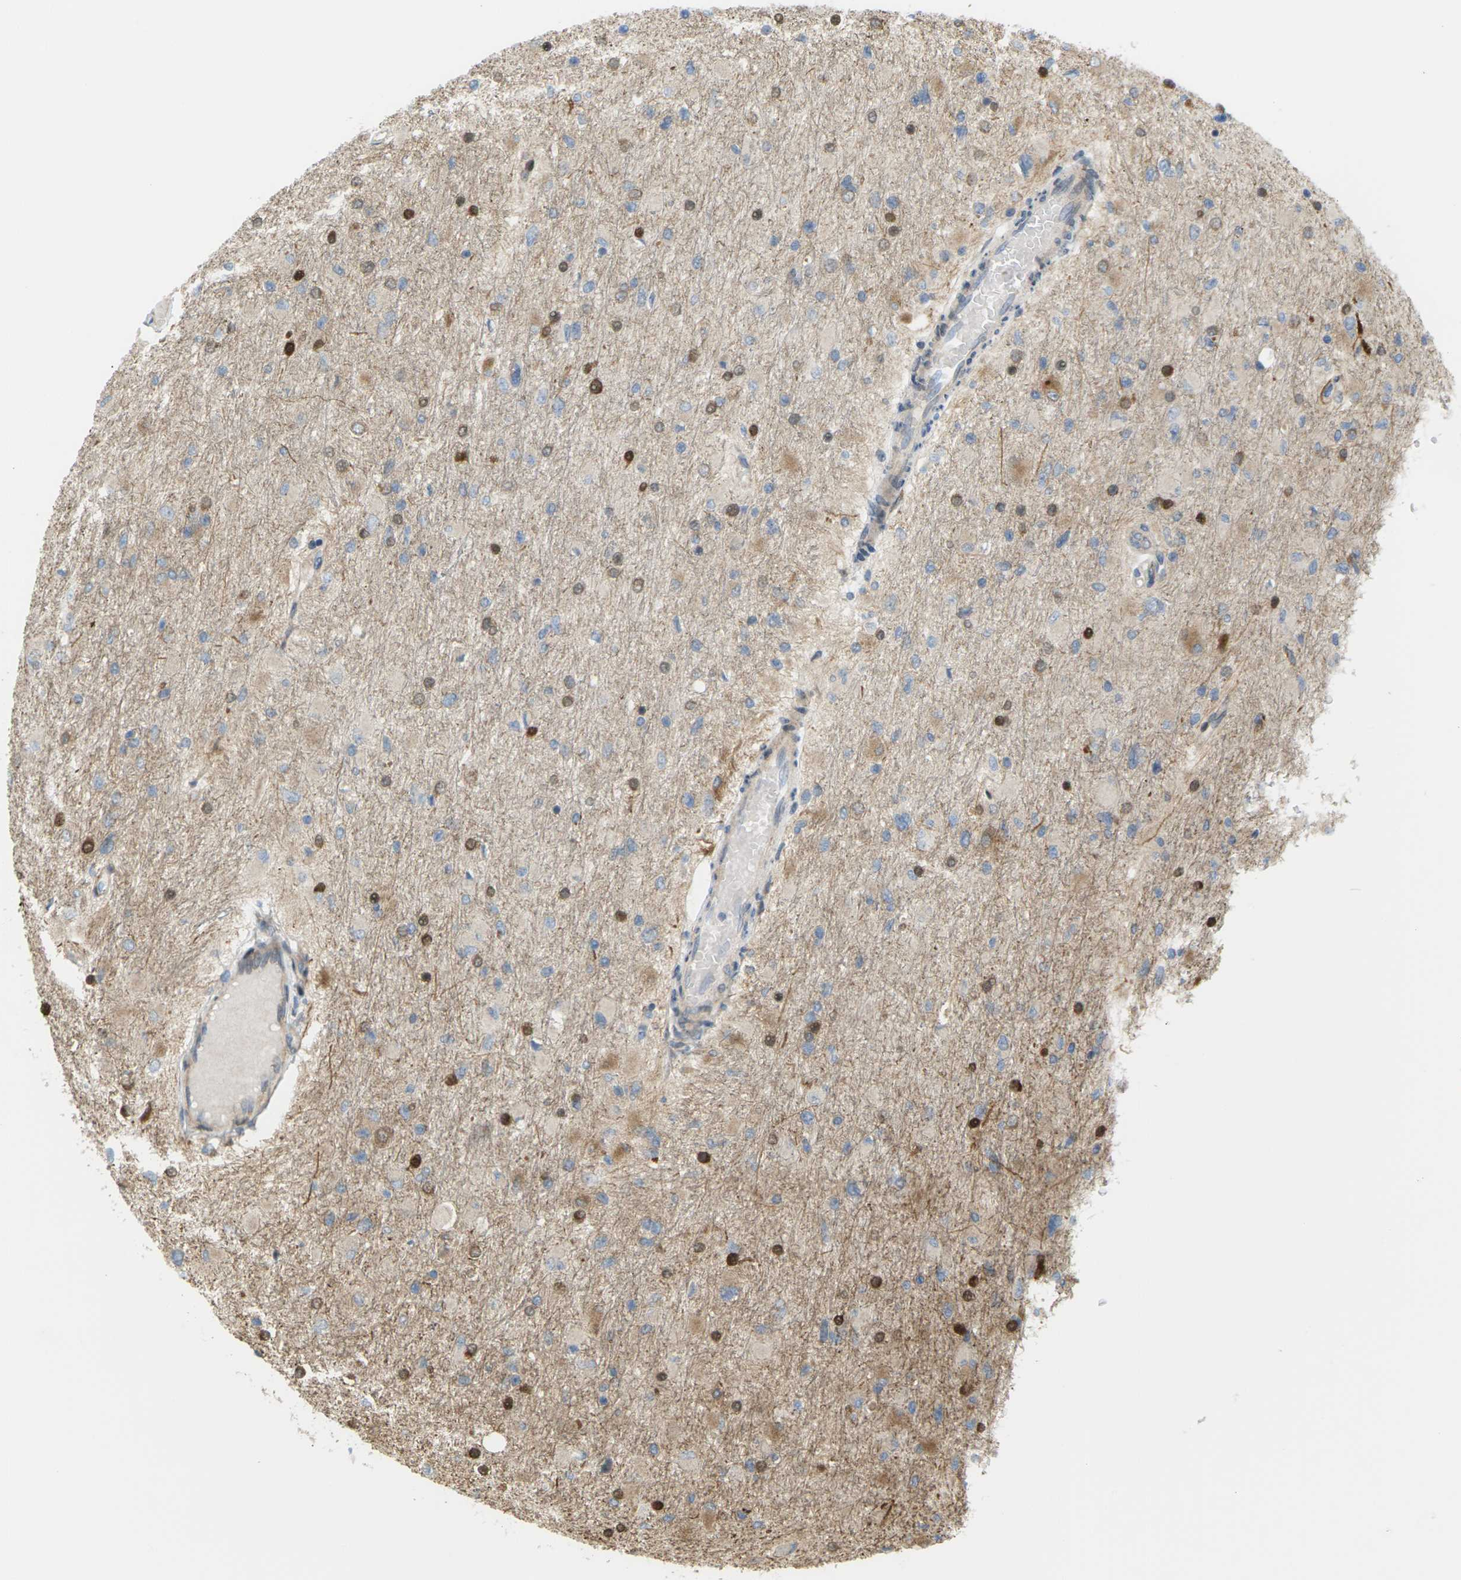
{"staining": {"intensity": "strong", "quantity": "25%-75%", "location": "cytoplasmic/membranous,nuclear"}, "tissue": "glioma", "cell_type": "Tumor cells", "image_type": "cancer", "snomed": [{"axis": "morphology", "description": "Glioma, malignant, High grade"}, {"axis": "topography", "description": "Cerebral cortex"}], "caption": "About 25%-75% of tumor cells in glioma exhibit strong cytoplasmic/membranous and nuclear protein staining as visualized by brown immunohistochemical staining.", "gene": "ROBO1", "patient": {"sex": "female", "age": 36}}